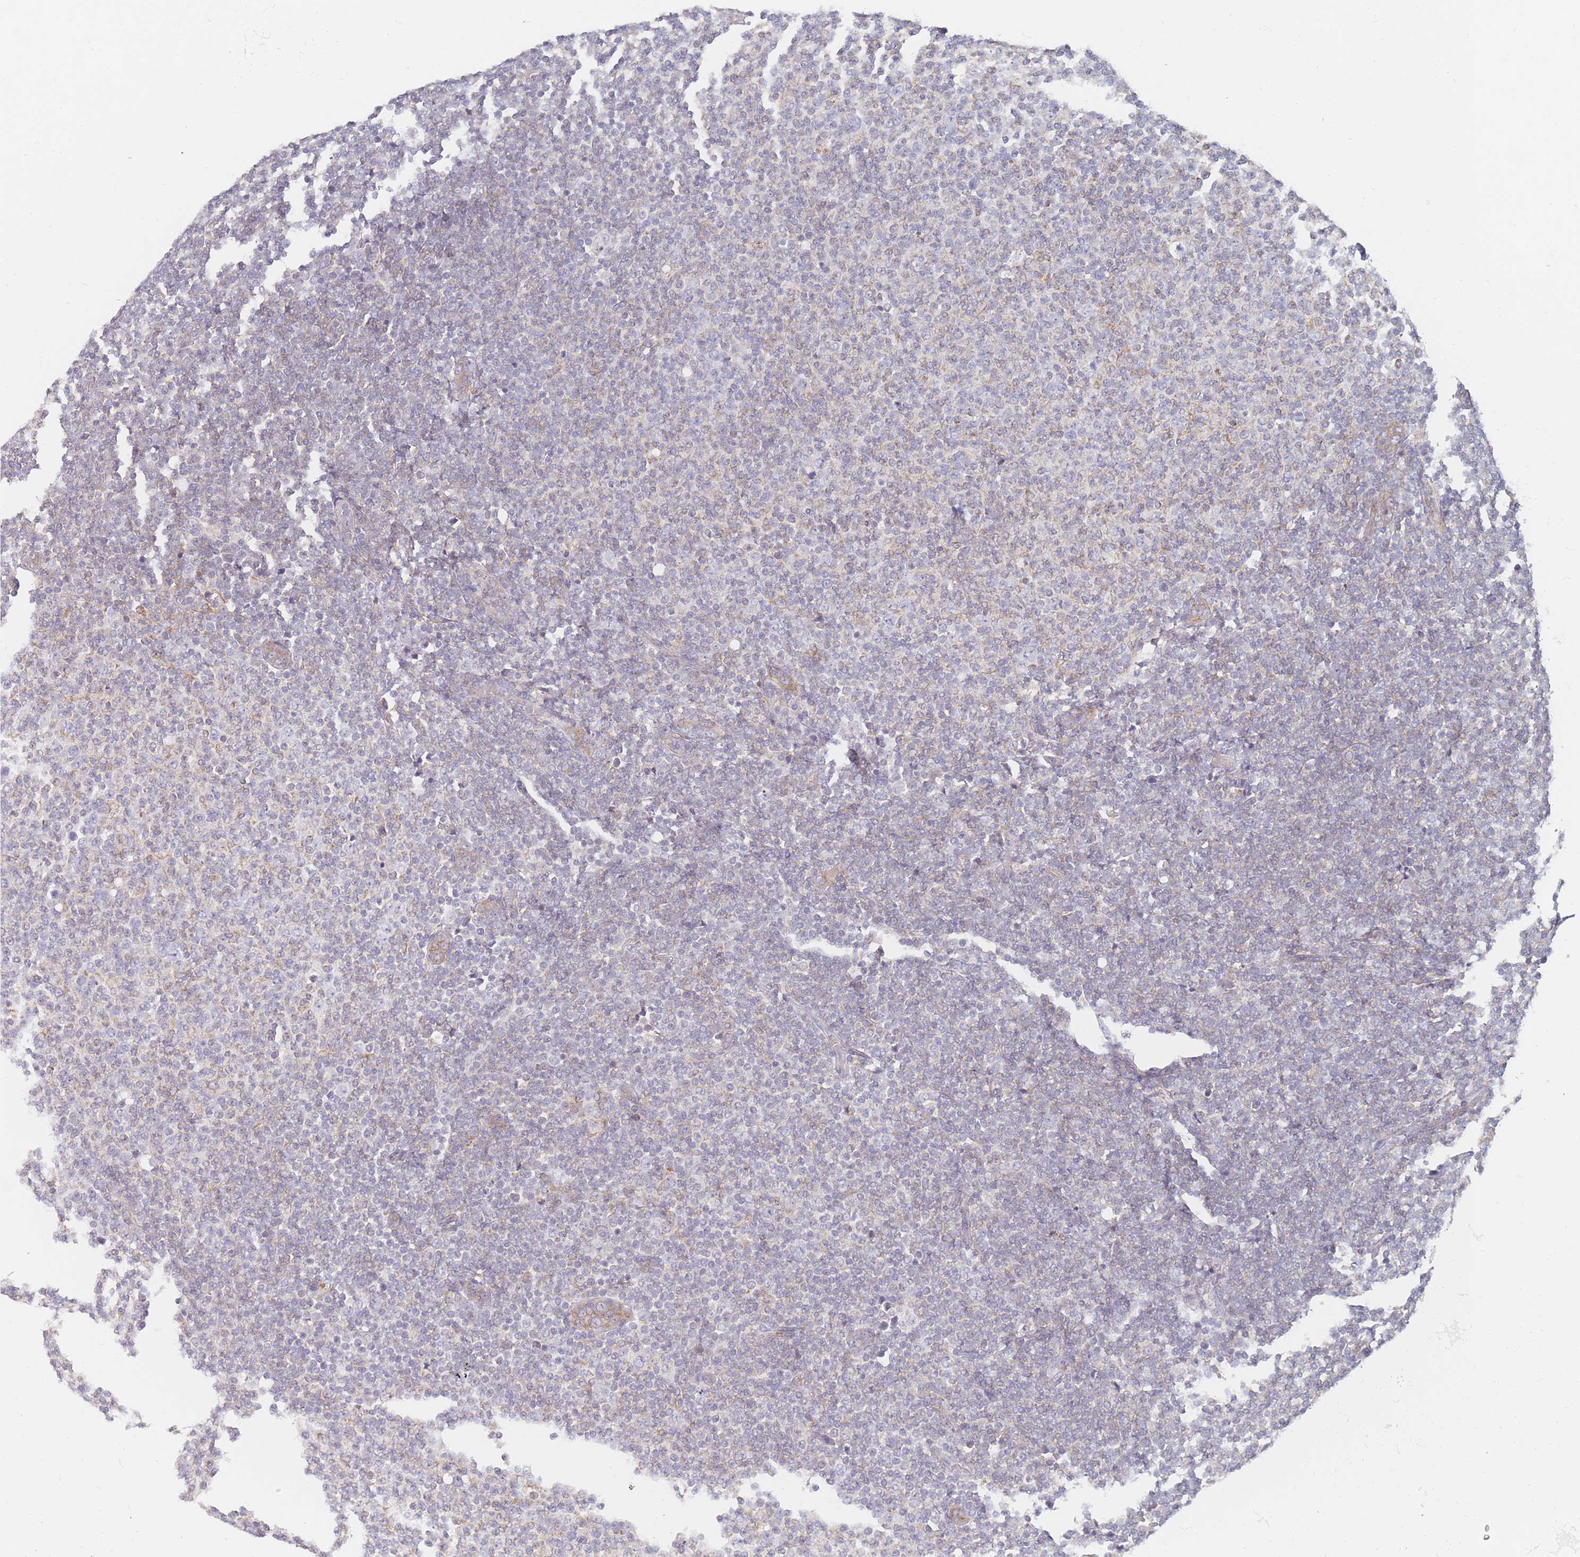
{"staining": {"intensity": "negative", "quantity": "none", "location": "none"}, "tissue": "lymphoma", "cell_type": "Tumor cells", "image_type": "cancer", "snomed": [{"axis": "morphology", "description": "Malignant lymphoma, non-Hodgkin's type, Low grade"}, {"axis": "topography", "description": "Lymph node"}], "caption": "DAB immunohistochemical staining of lymphoma displays no significant expression in tumor cells.", "gene": "MAP1S", "patient": {"sex": "male", "age": 66}}